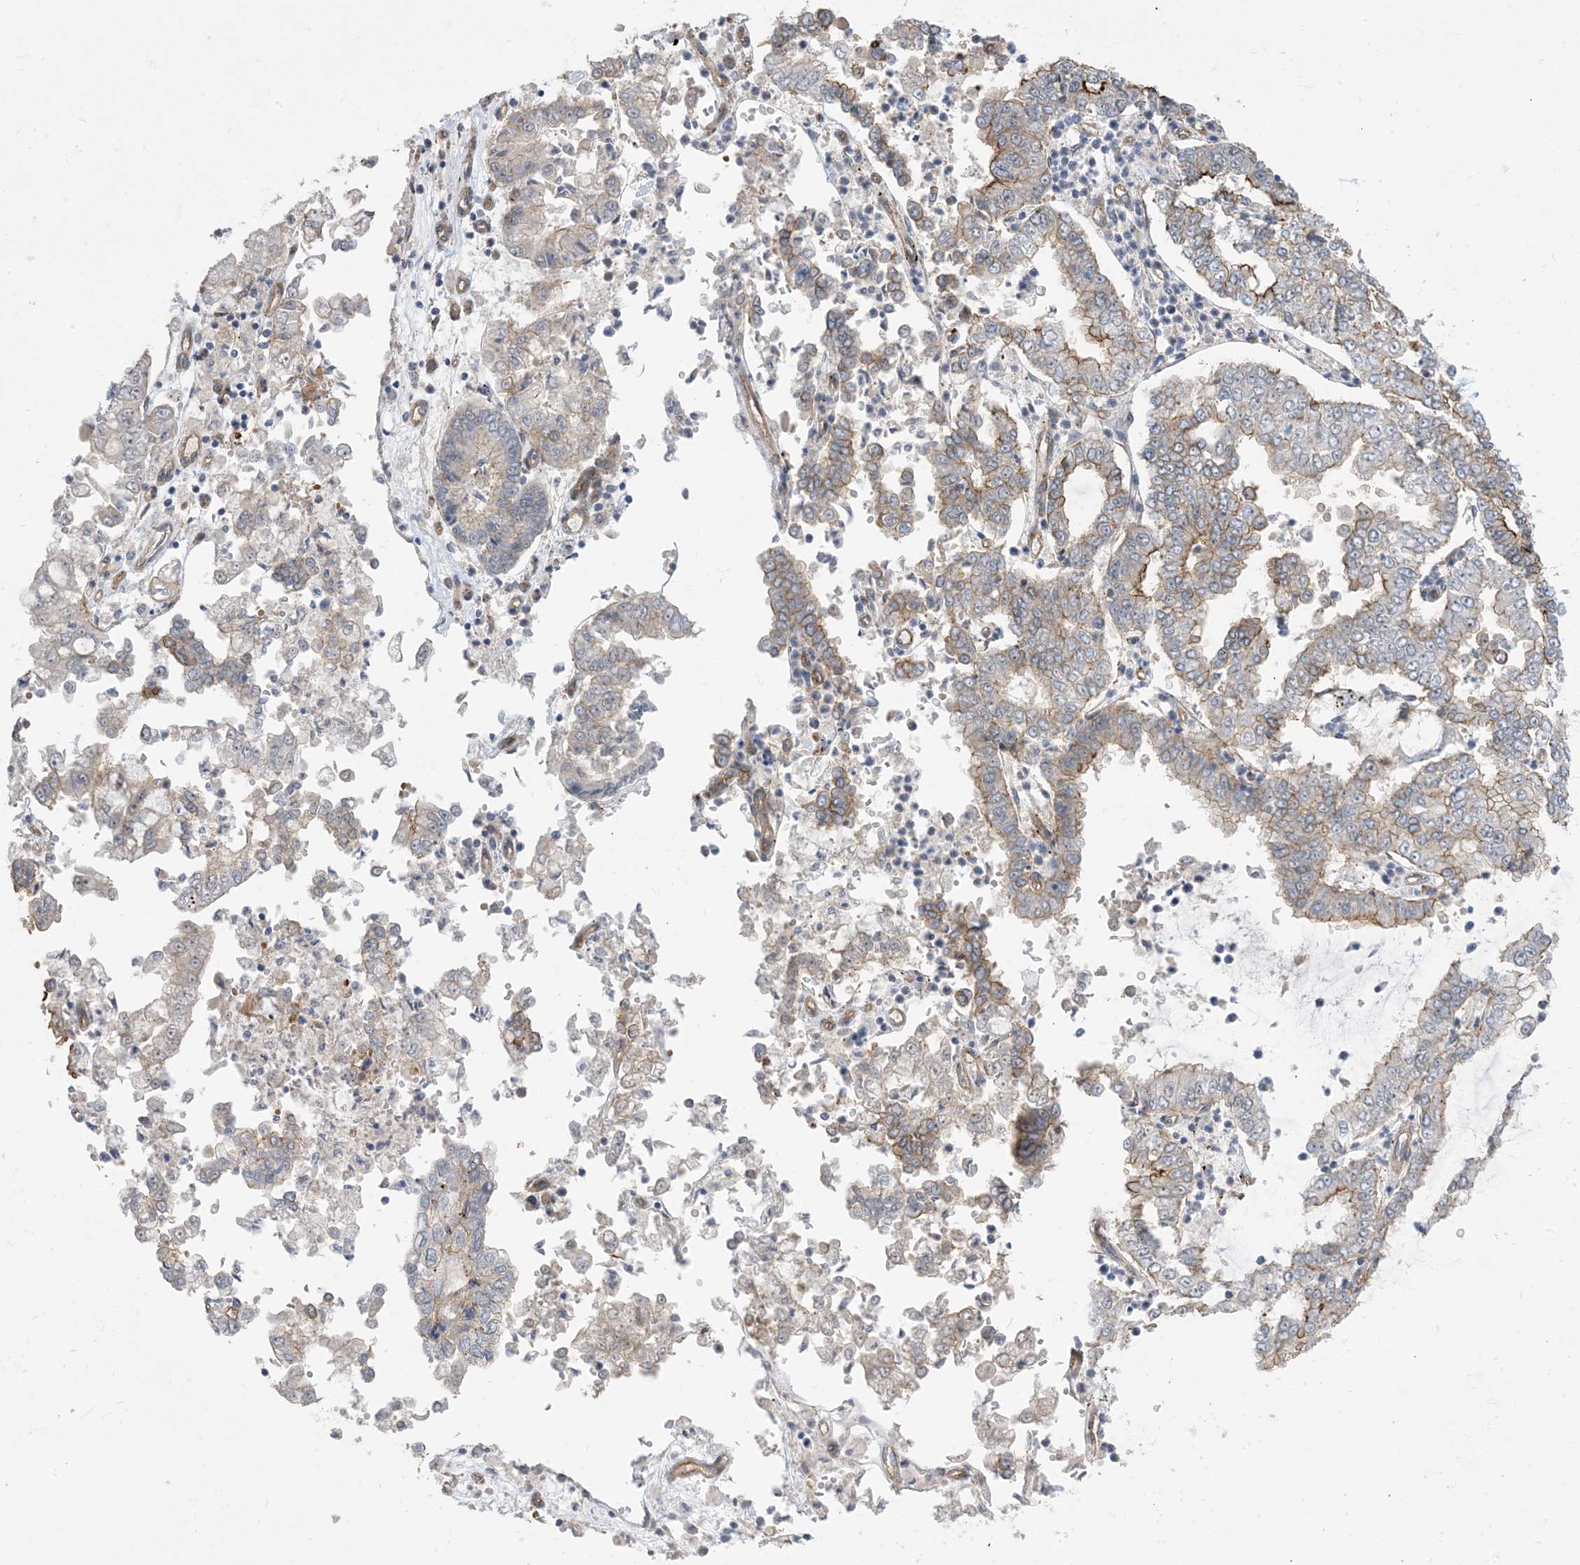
{"staining": {"intensity": "moderate", "quantity": "<25%", "location": "cytoplasmic/membranous"}, "tissue": "stomach cancer", "cell_type": "Tumor cells", "image_type": "cancer", "snomed": [{"axis": "morphology", "description": "Adenocarcinoma, NOS"}, {"axis": "topography", "description": "Stomach"}], "caption": "Protein analysis of stomach cancer (adenocarcinoma) tissue exhibits moderate cytoplasmic/membranous expression in approximately <25% of tumor cells.", "gene": "AOC1", "patient": {"sex": "male", "age": 76}}